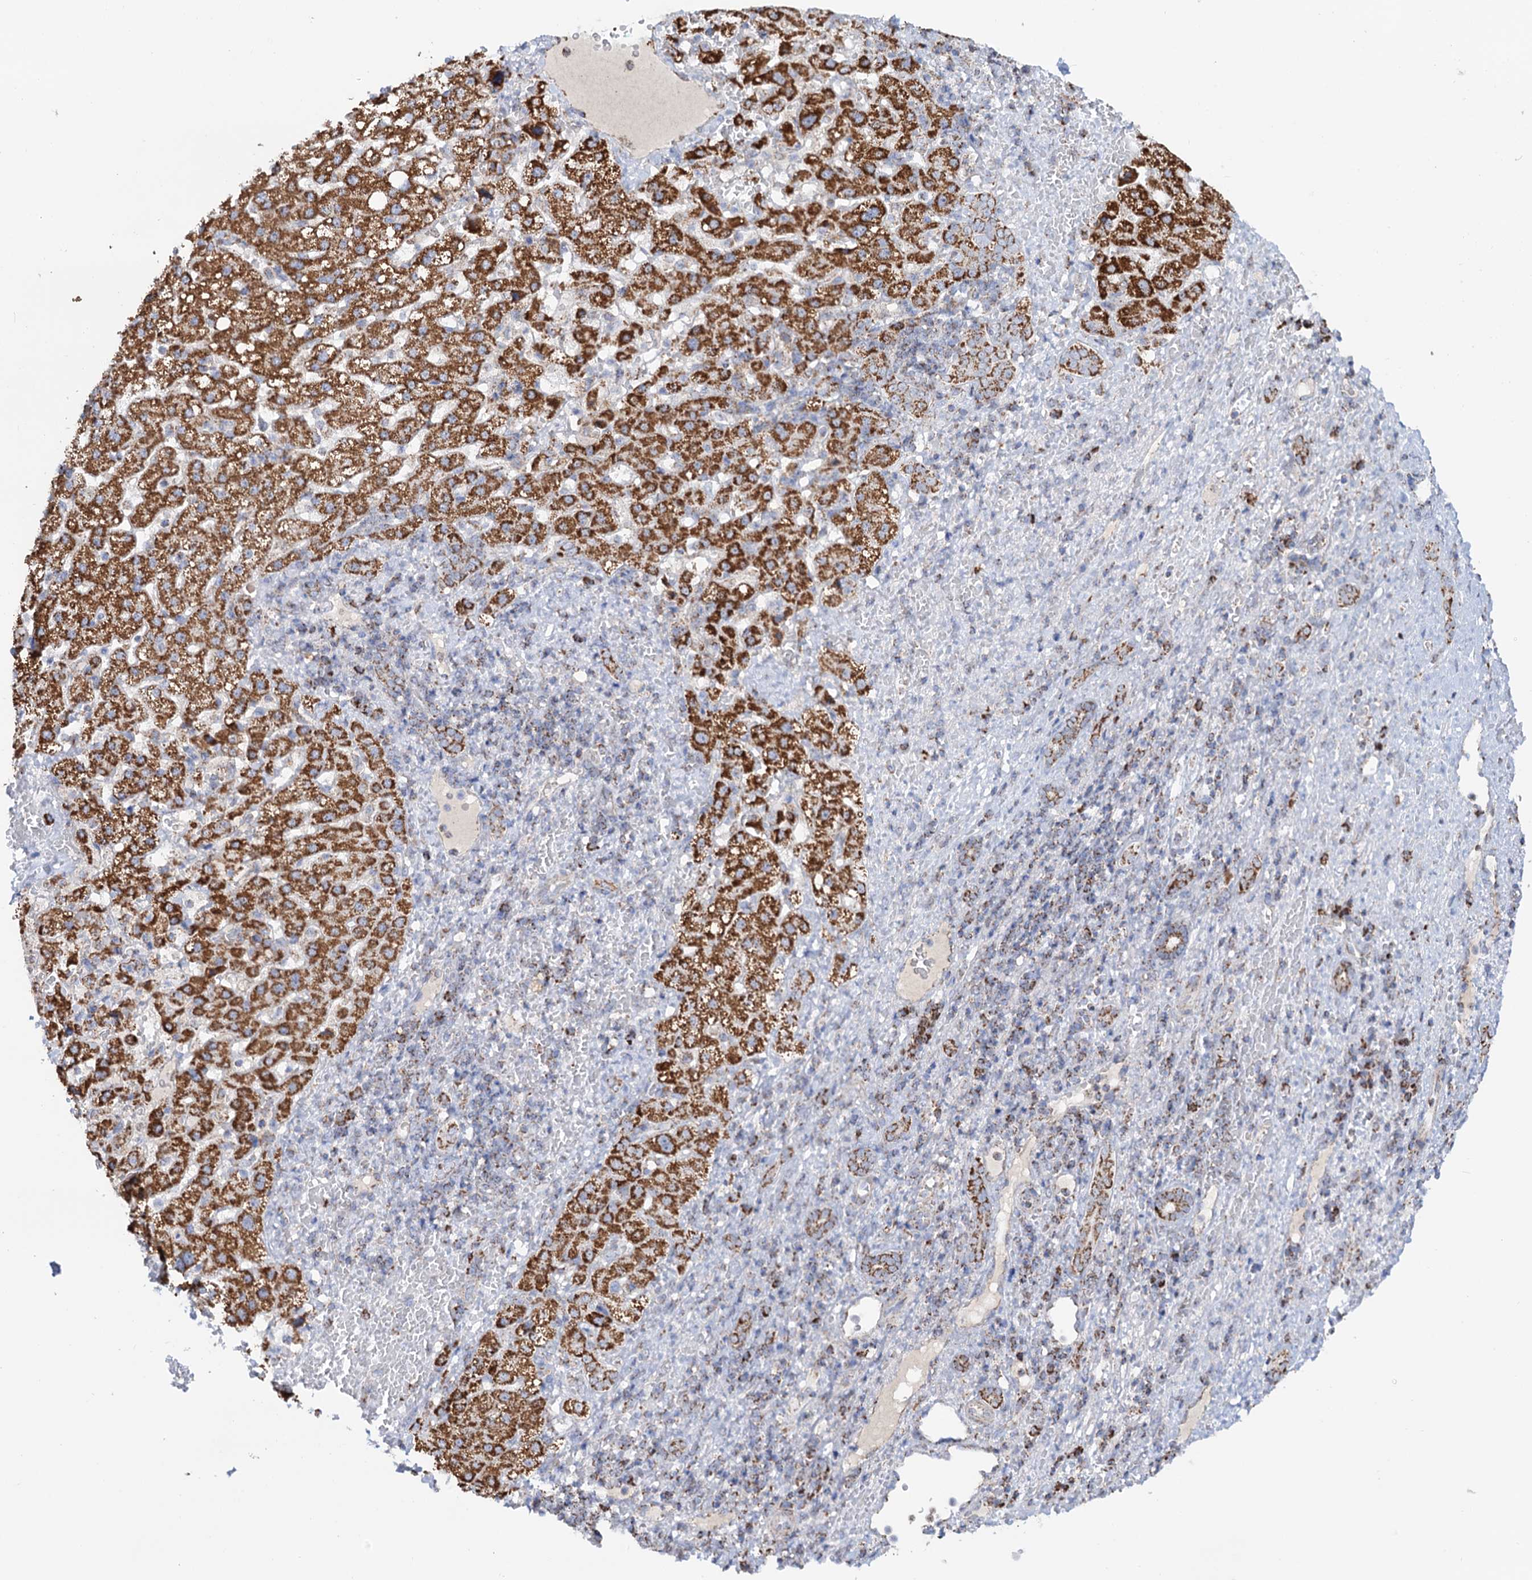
{"staining": {"intensity": "strong", "quantity": ">75%", "location": "cytoplasmic/membranous"}, "tissue": "liver cancer", "cell_type": "Tumor cells", "image_type": "cancer", "snomed": [{"axis": "morphology", "description": "Normal tissue, NOS"}, {"axis": "morphology", "description": "Carcinoma, Hepatocellular, NOS"}, {"axis": "topography", "description": "Liver"}], "caption": "Hepatocellular carcinoma (liver) tissue displays strong cytoplasmic/membranous staining in about >75% of tumor cells, visualized by immunohistochemistry.", "gene": "C2CD3", "patient": {"sex": "male", "age": 57}}